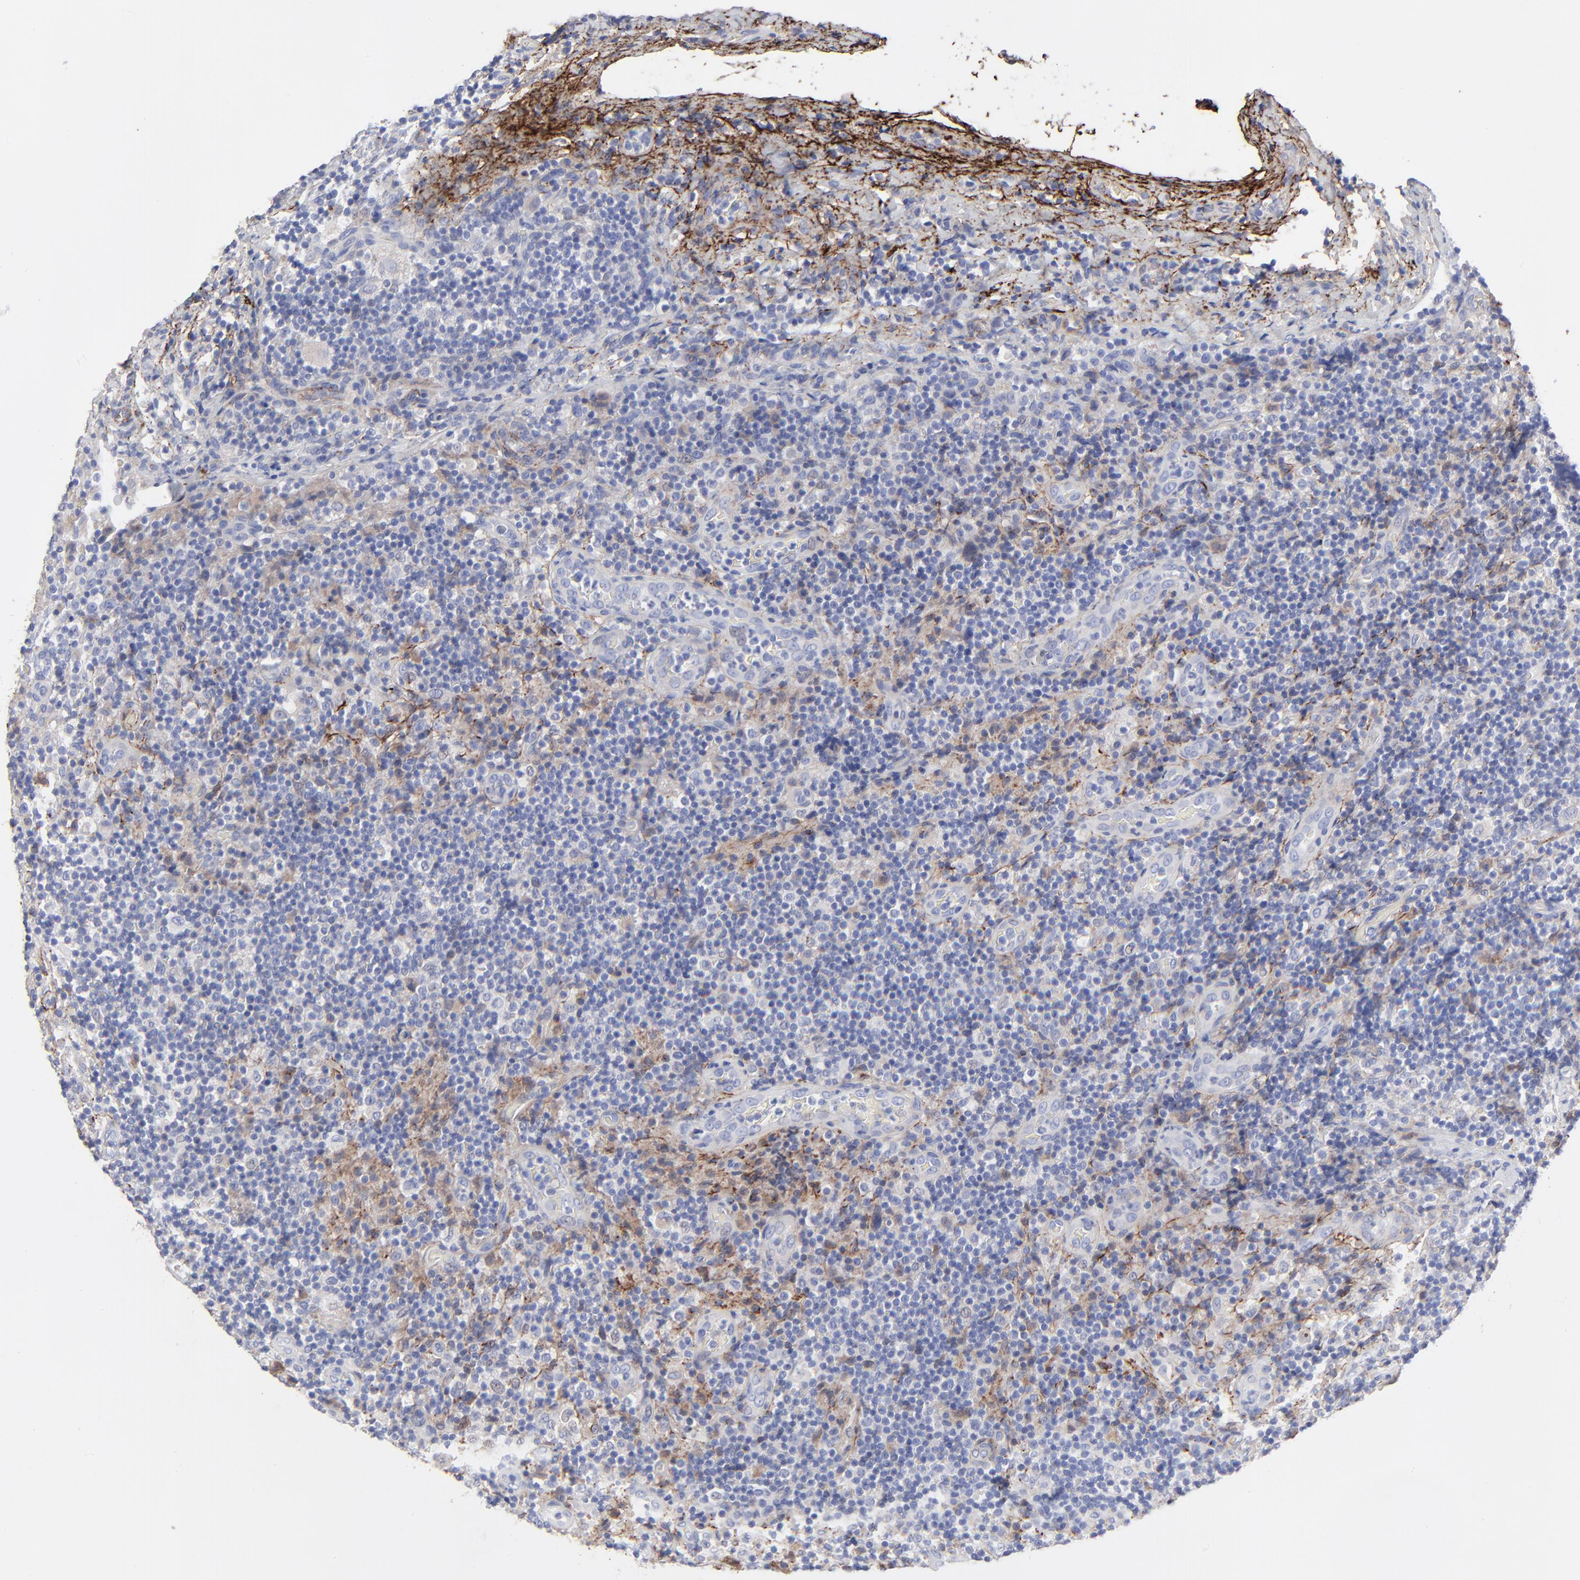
{"staining": {"intensity": "negative", "quantity": "none", "location": "none"}, "tissue": "lymph node", "cell_type": "Germinal center cells", "image_type": "normal", "snomed": [{"axis": "morphology", "description": "Normal tissue, NOS"}, {"axis": "morphology", "description": "Inflammation, NOS"}, {"axis": "topography", "description": "Lymph node"}], "caption": "There is no significant expression in germinal center cells of lymph node. (DAB (3,3'-diaminobenzidine) IHC with hematoxylin counter stain).", "gene": "FBLN2", "patient": {"sex": "male", "age": 46}}